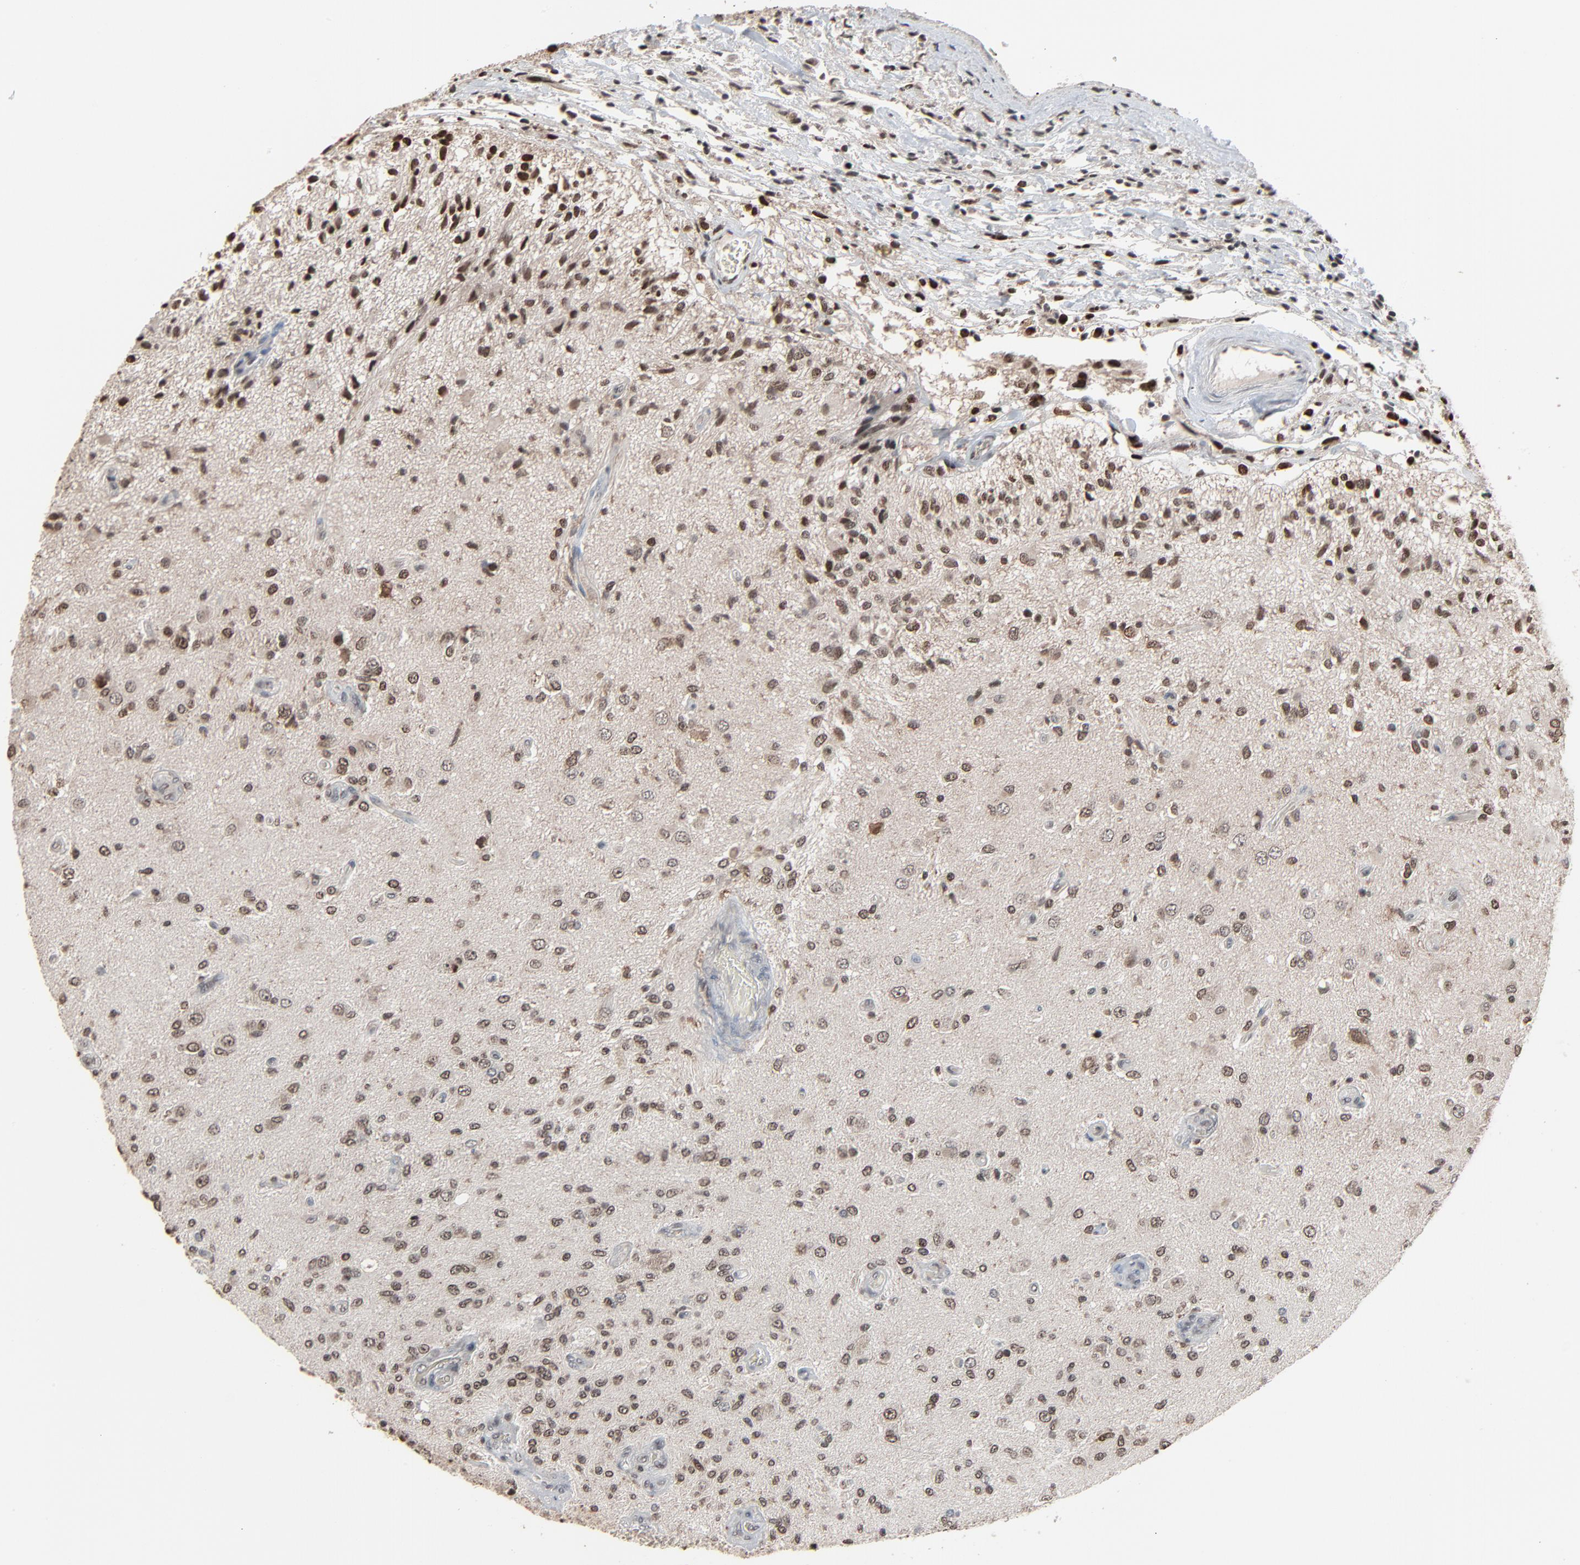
{"staining": {"intensity": "moderate", "quantity": ">75%", "location": "nuclear"}, "tissue": "glioma", "cell_type": "Tumor cells", "image_type": "cancer", "snomed": [{"axis": "morphology", "description": "Normal tissue, NOS"}, {"axis": "morphology", "description": "Glioma, malignant, High grade"}, {"axis": "topography", "description": "Cerebral cortex"}], "caption": "A brown stain highlights moderate nuclear expression of a protein in high-grade glioma (malignant) tumor cells.", "gene": "RPS6KA3", "patient": {"sex": "male", "age": 77}}